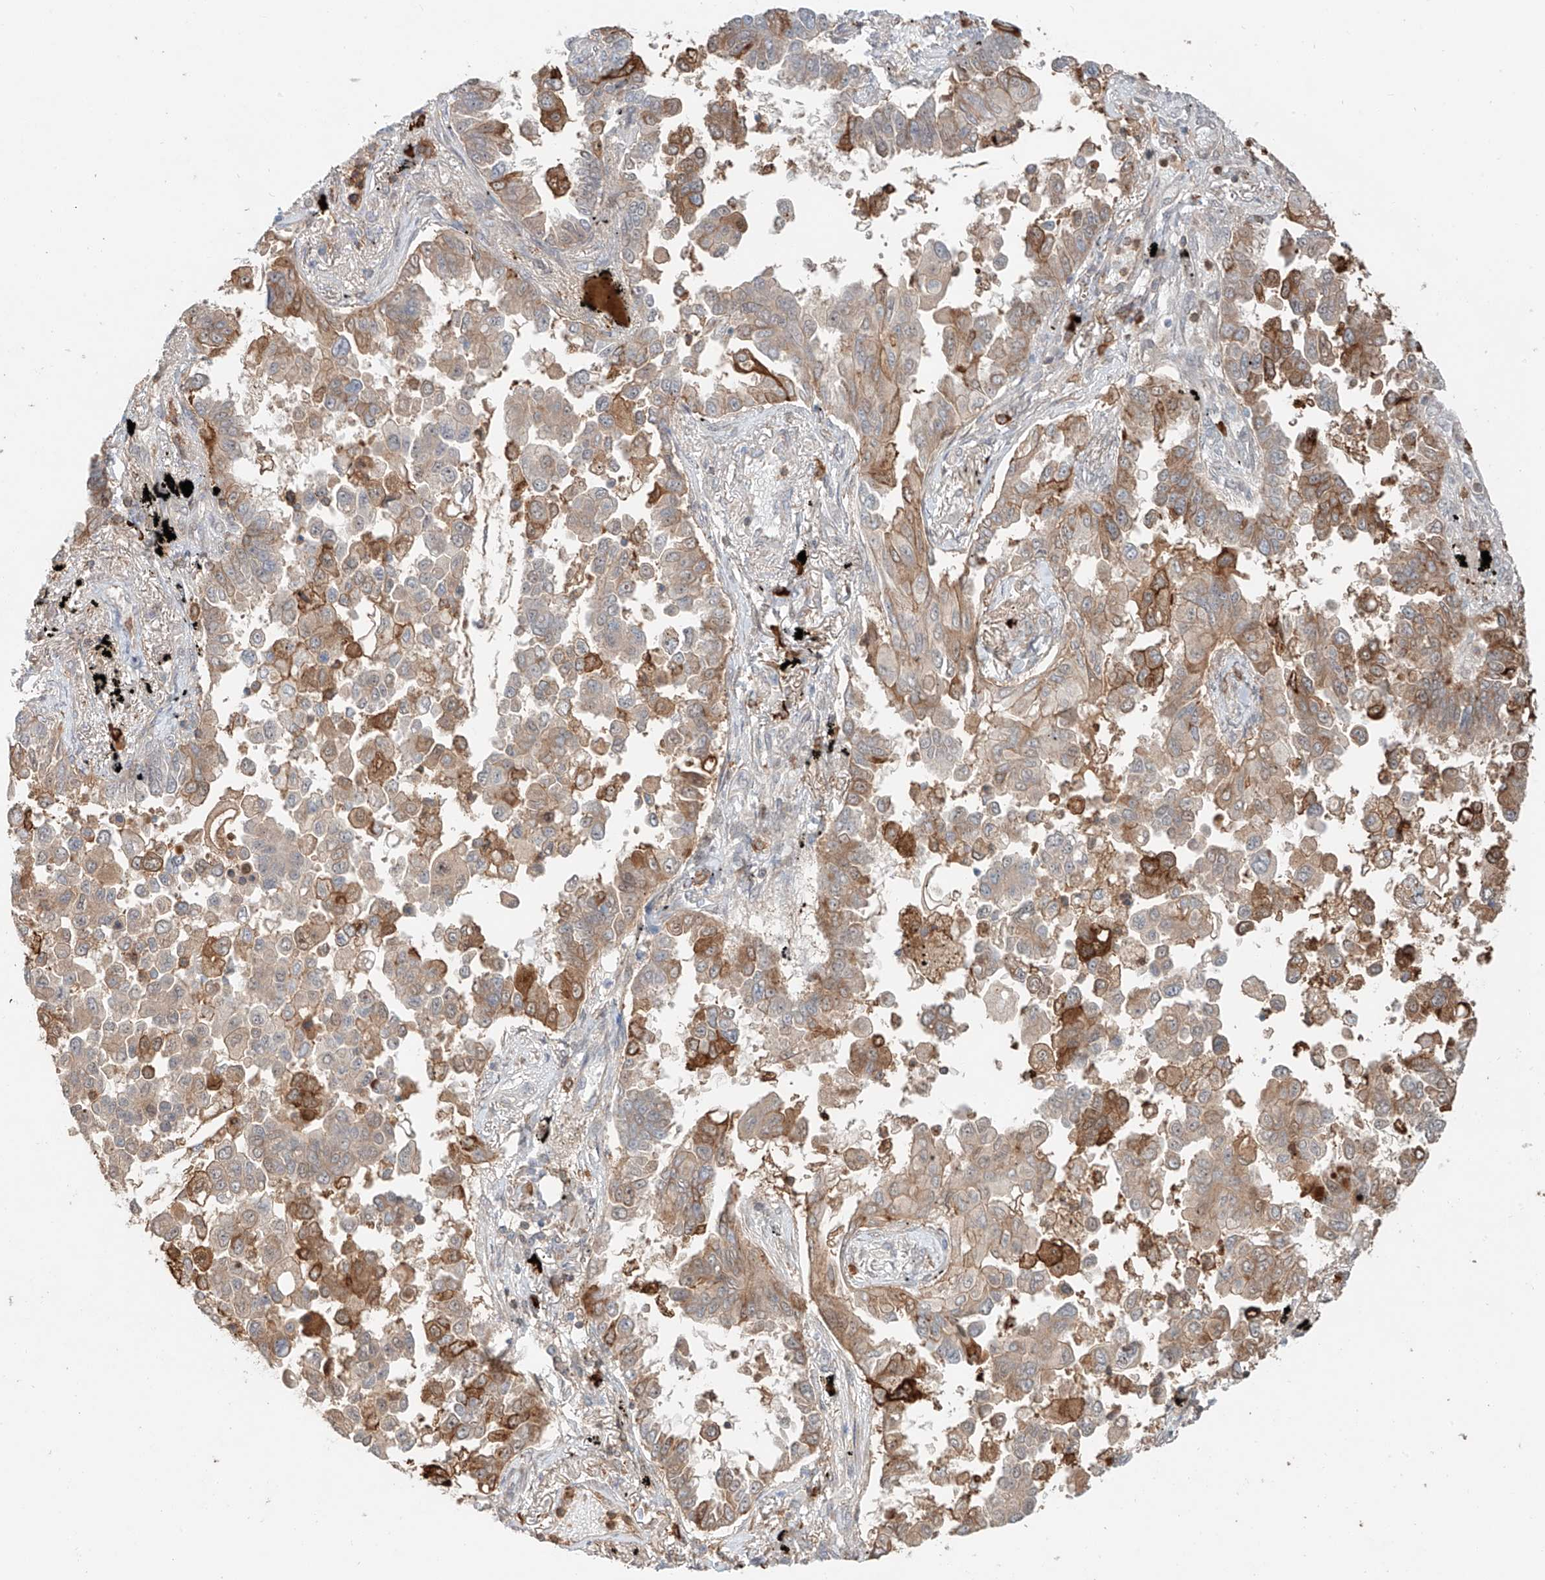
{"staining": {"intensity": "moderate", "quantity": "25%-75%", "location": "cytoplasmic/membranous"}, "tissue": "lung cancer", "cell_type": "Tumor cells", "image_type": "cancer", "snomed": [{"axis": "morphology", "description": "Adenocarcinoma, NOS"}, {"axis": "topography", "description": "Lung"}], "caption": "Human lung adenocarcinoma stained with a brown dye shows moderate cytoplasmic/membranous positive positivity in approximately 25%-75% of tumor cells.", "gene": "CEP162", "patient": {"sex": "female", "age": 67}}